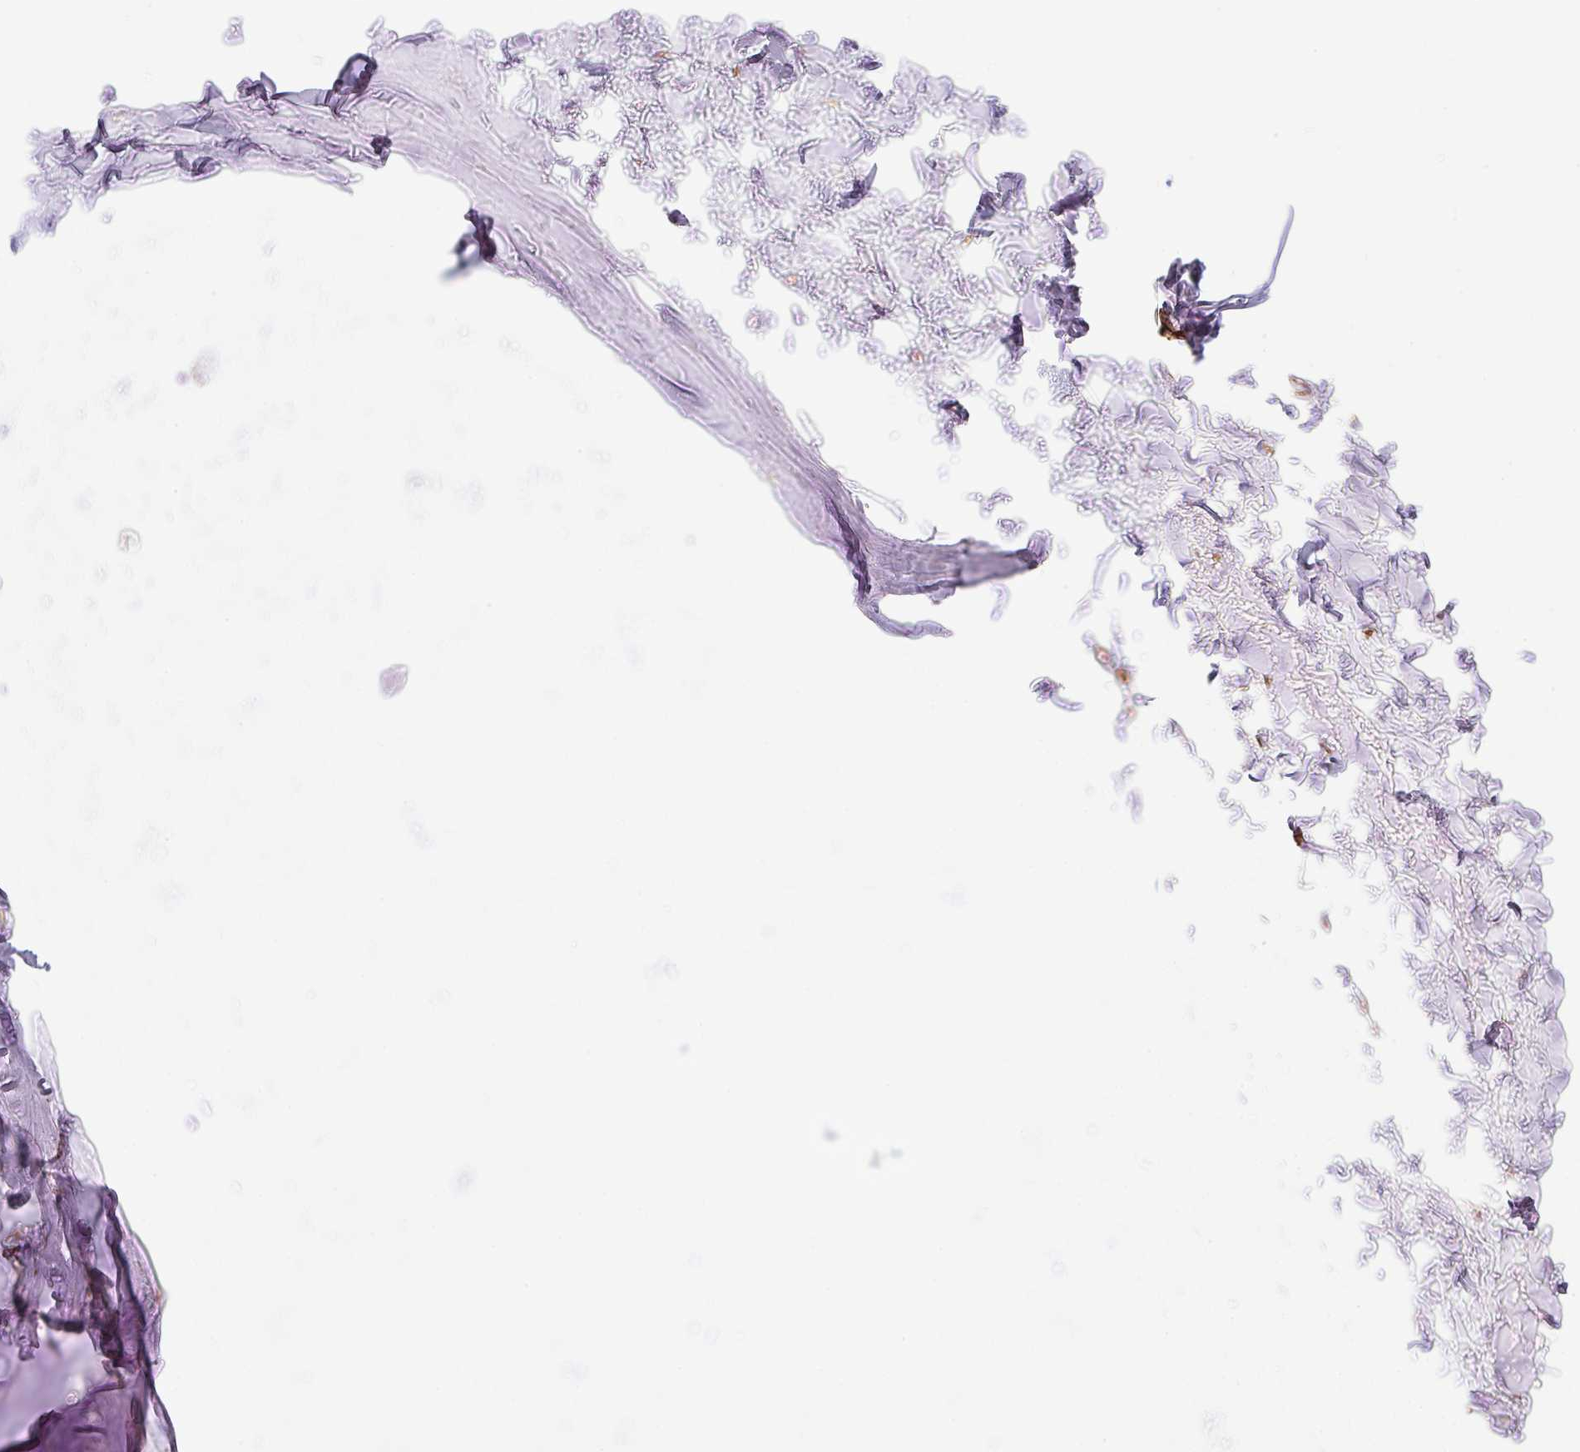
{"staining": {"intensity": "negative", "quantity": "none", "location": "none"}, "tissue": "adipose tissue", "cell_type": "Adipocytes", "image_type": "normal", "snomed": [{"axis": "morphology", "description": "Normal tissue, NOS"}, {"axis": "topography", "description": "Cartilage tissue"}, {"axis": "topography", "description": "Bronchus"}, {"axis": "topography", "description": "Peripheral nerve tissue"}], "caption": "Immunohistochemistry (IHC) of benign human adipose tissue exhibits no expression in adipocytes. (Brightfield microscopy of DAB IHC at high magnification).", "gene": "ZNF689", "patient": {"sex": "male", "age": 67}}